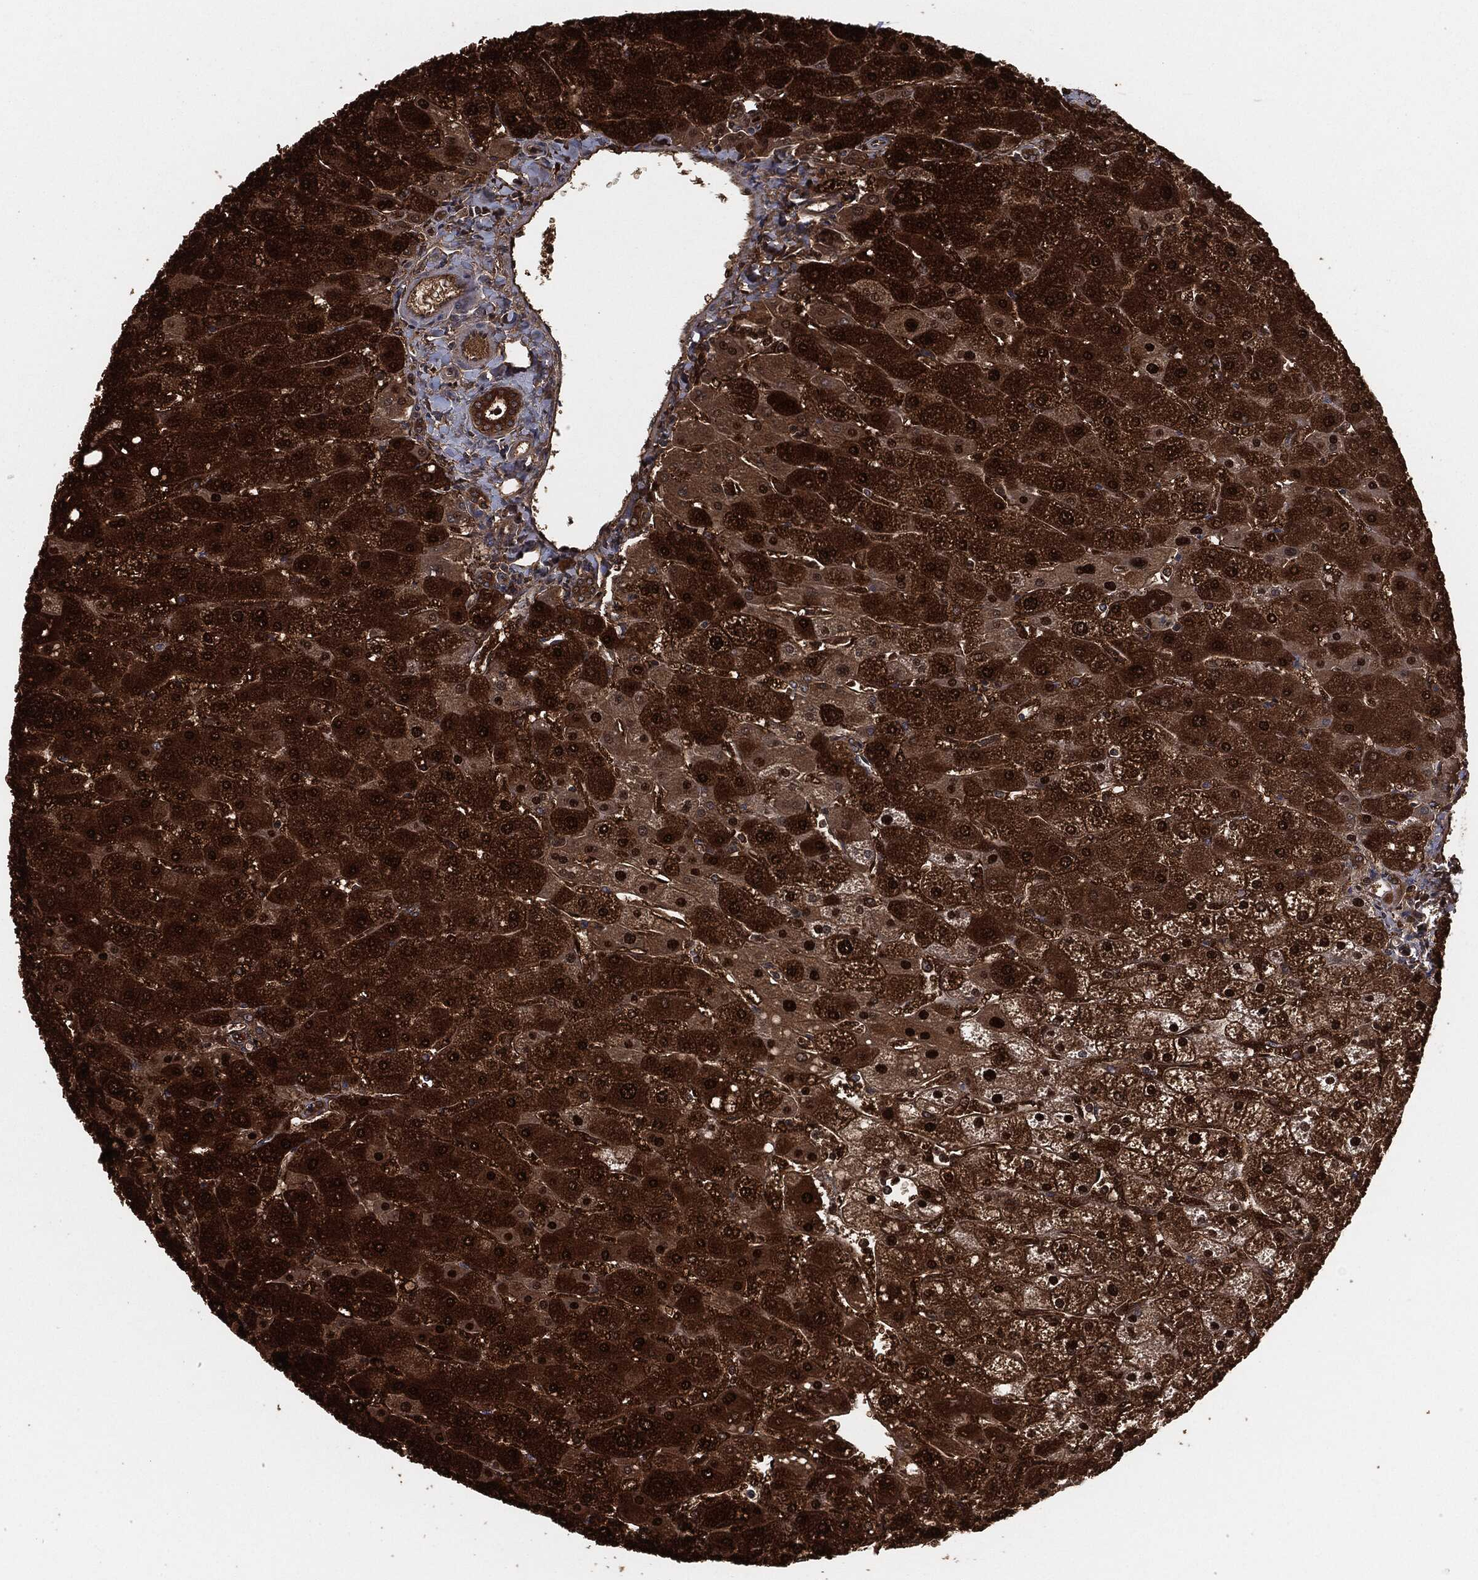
{"staining": {"intensity": "strong", "quantity": ">75%", "location": "cytoplasmic/membranous"}, "tissue": "liver", "cell_type": "Cholangiocytes", "image_type": "normal", "snomed": [{"axis": "morphology", "description": "Normal tissue, NOS"}, {"axis": "topography", "description": "Liver"}], "caption": "Liver was stained to show a protein in brown. There is high levels of strong cytoplasmic/membranous expression in approximately >75% of cholangiocytes.", "gene": "CAPRIN2", "patient": {"sex": "male", "age": 67}}